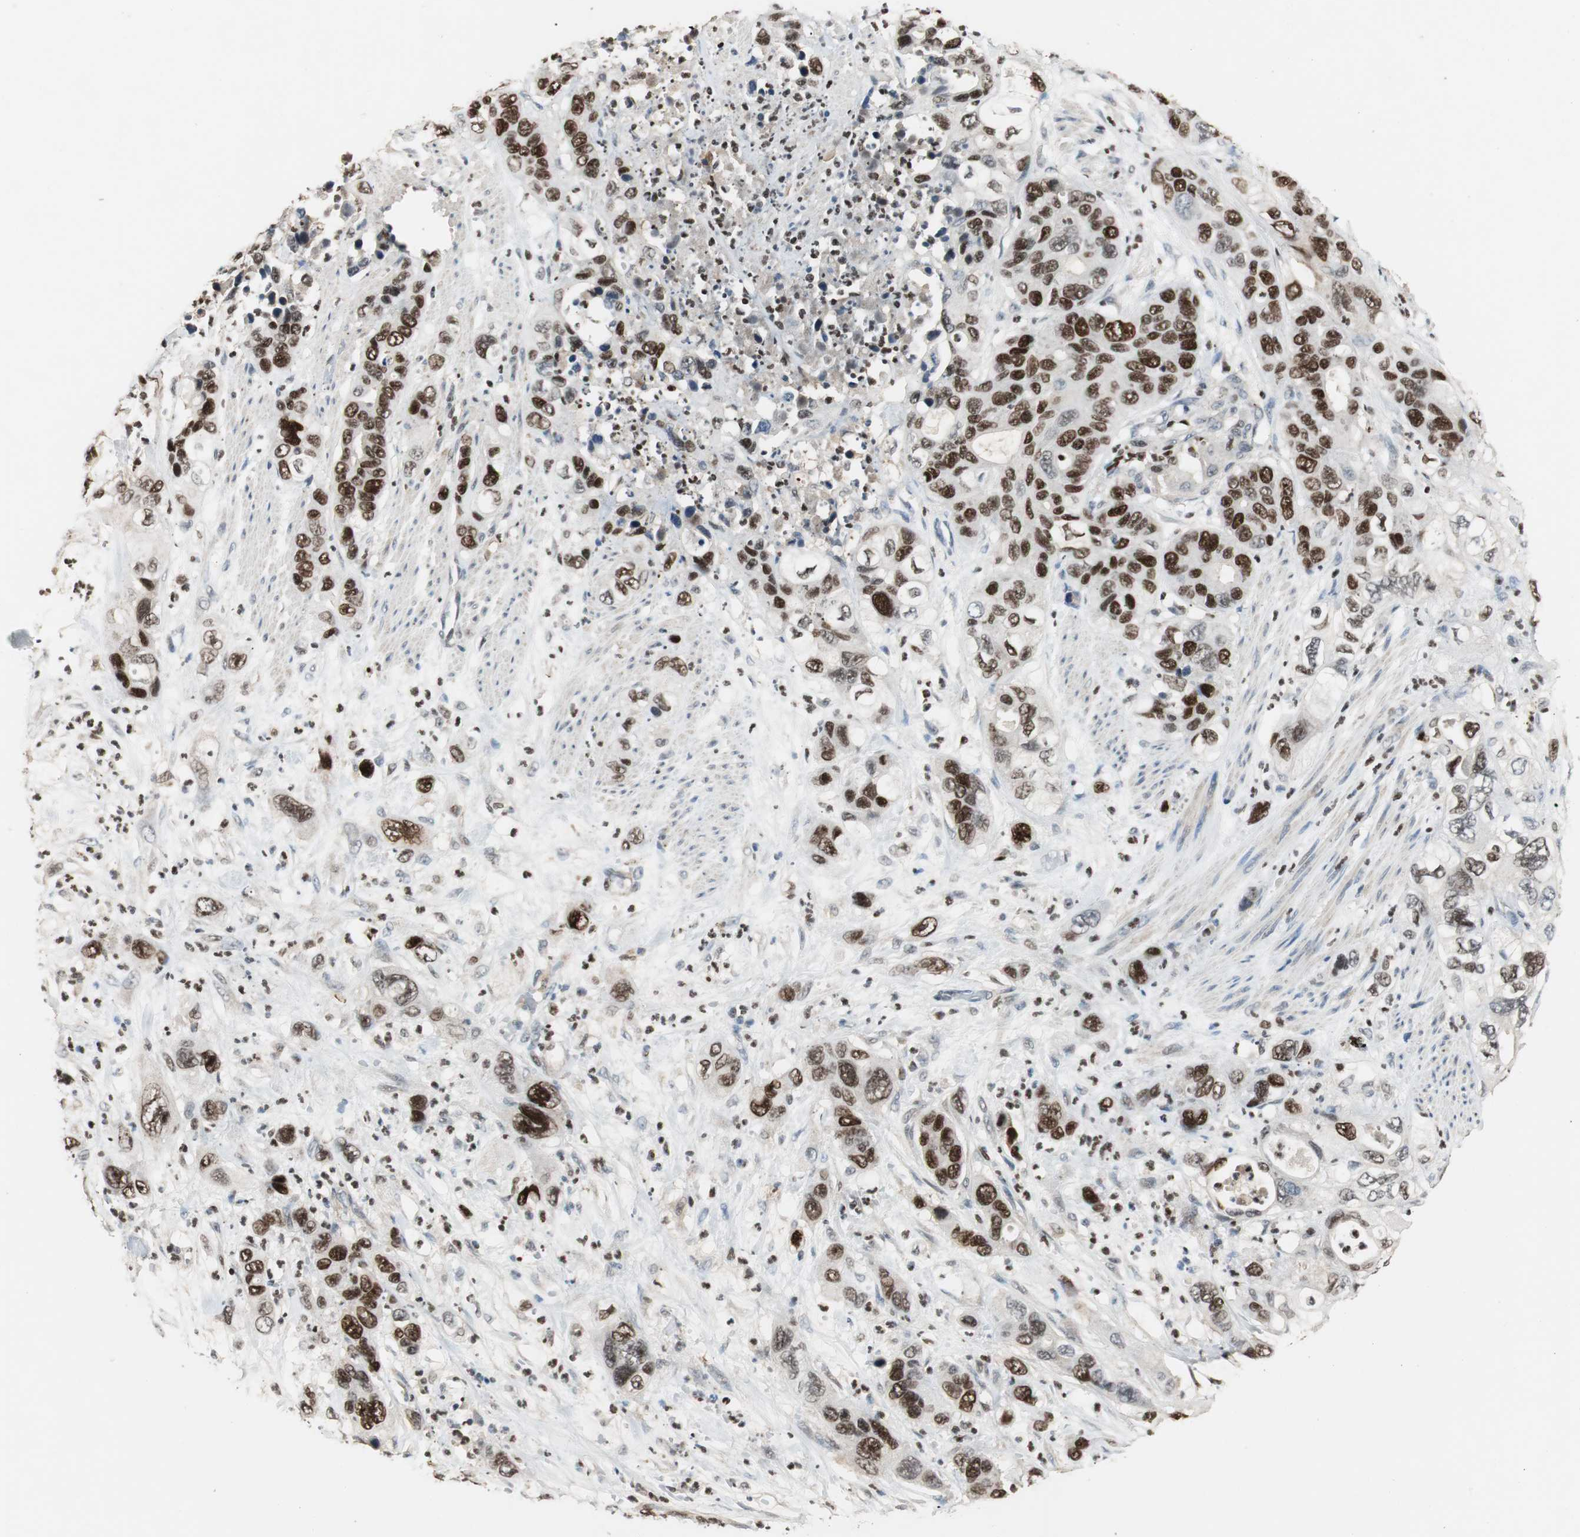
{"staining": {"intensity": "strong", "quantity": "25%-75%", "location": "nuclear"}, "tissue": "pancreatic cancer", "cell_type": "Tumor cells", "image_type": "cancer", "snomed": [{"axis": "morphology", "description": "Adenocarcinoma, NOS"}, {"axis": "topography", "description": "Pancreas"}], "caption": "There is high levels of strong nuclear positivity in tumor cells of pancreatic cancer (adenocarcinoma), as demonstrated by immunohistochemical staining (brown color).", "gene": "FEN1", "patient": {"sex": "female", "age": 71}}